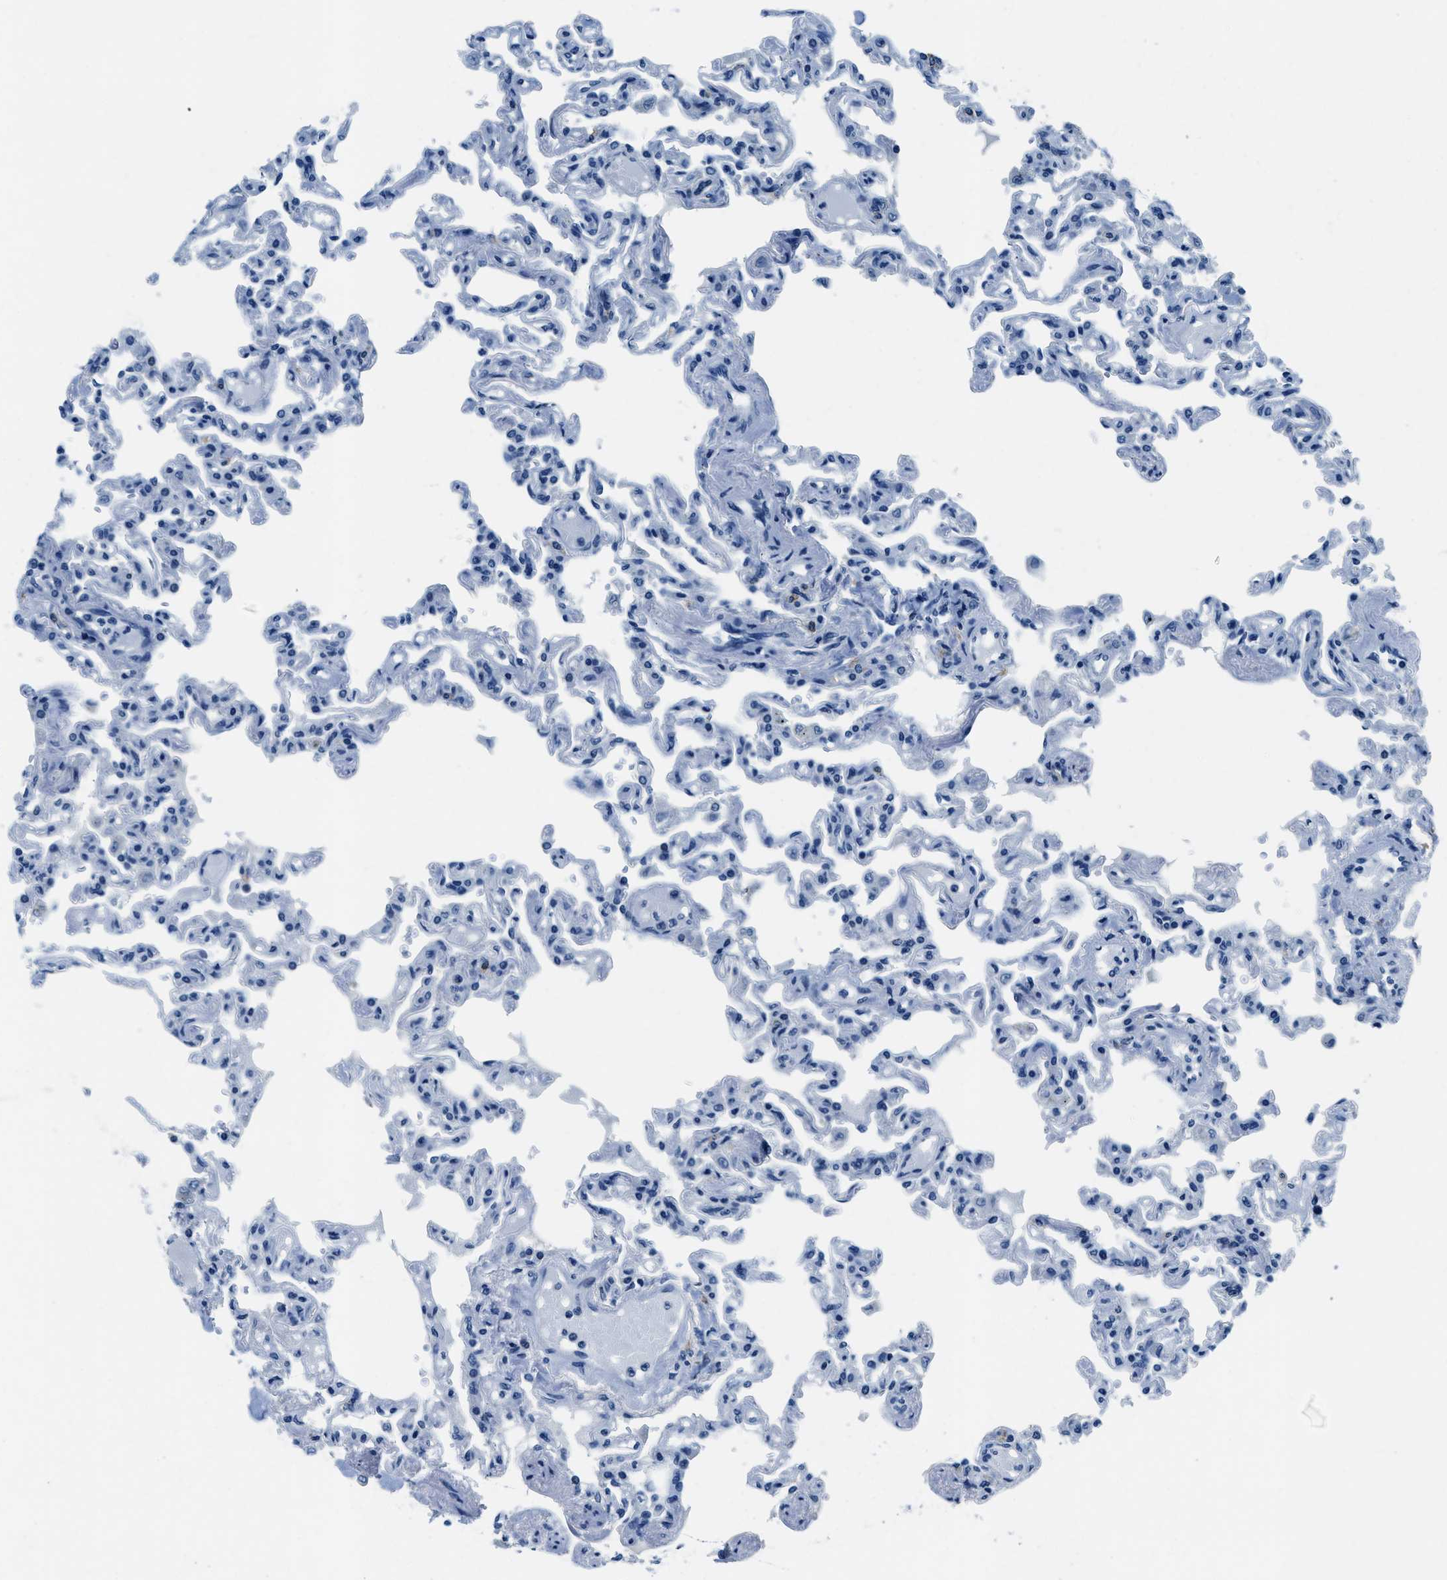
{"staining": {"intensity": "negative", "quantity": "none", "location": "none"}, "tissue": "lung", "cell_type": "Alveolar cells", "image_type": "normal", "snomed": [{"axis": "morphology", "description": "Normal tissue, NOS"}, {"axis": "topography", "description": "Lung"}], "caption": "IHC of normal human lung shows no staining in alveolar cells.", "gene": "UBAC2", "patient": {"sex": "male", "age": 21}}